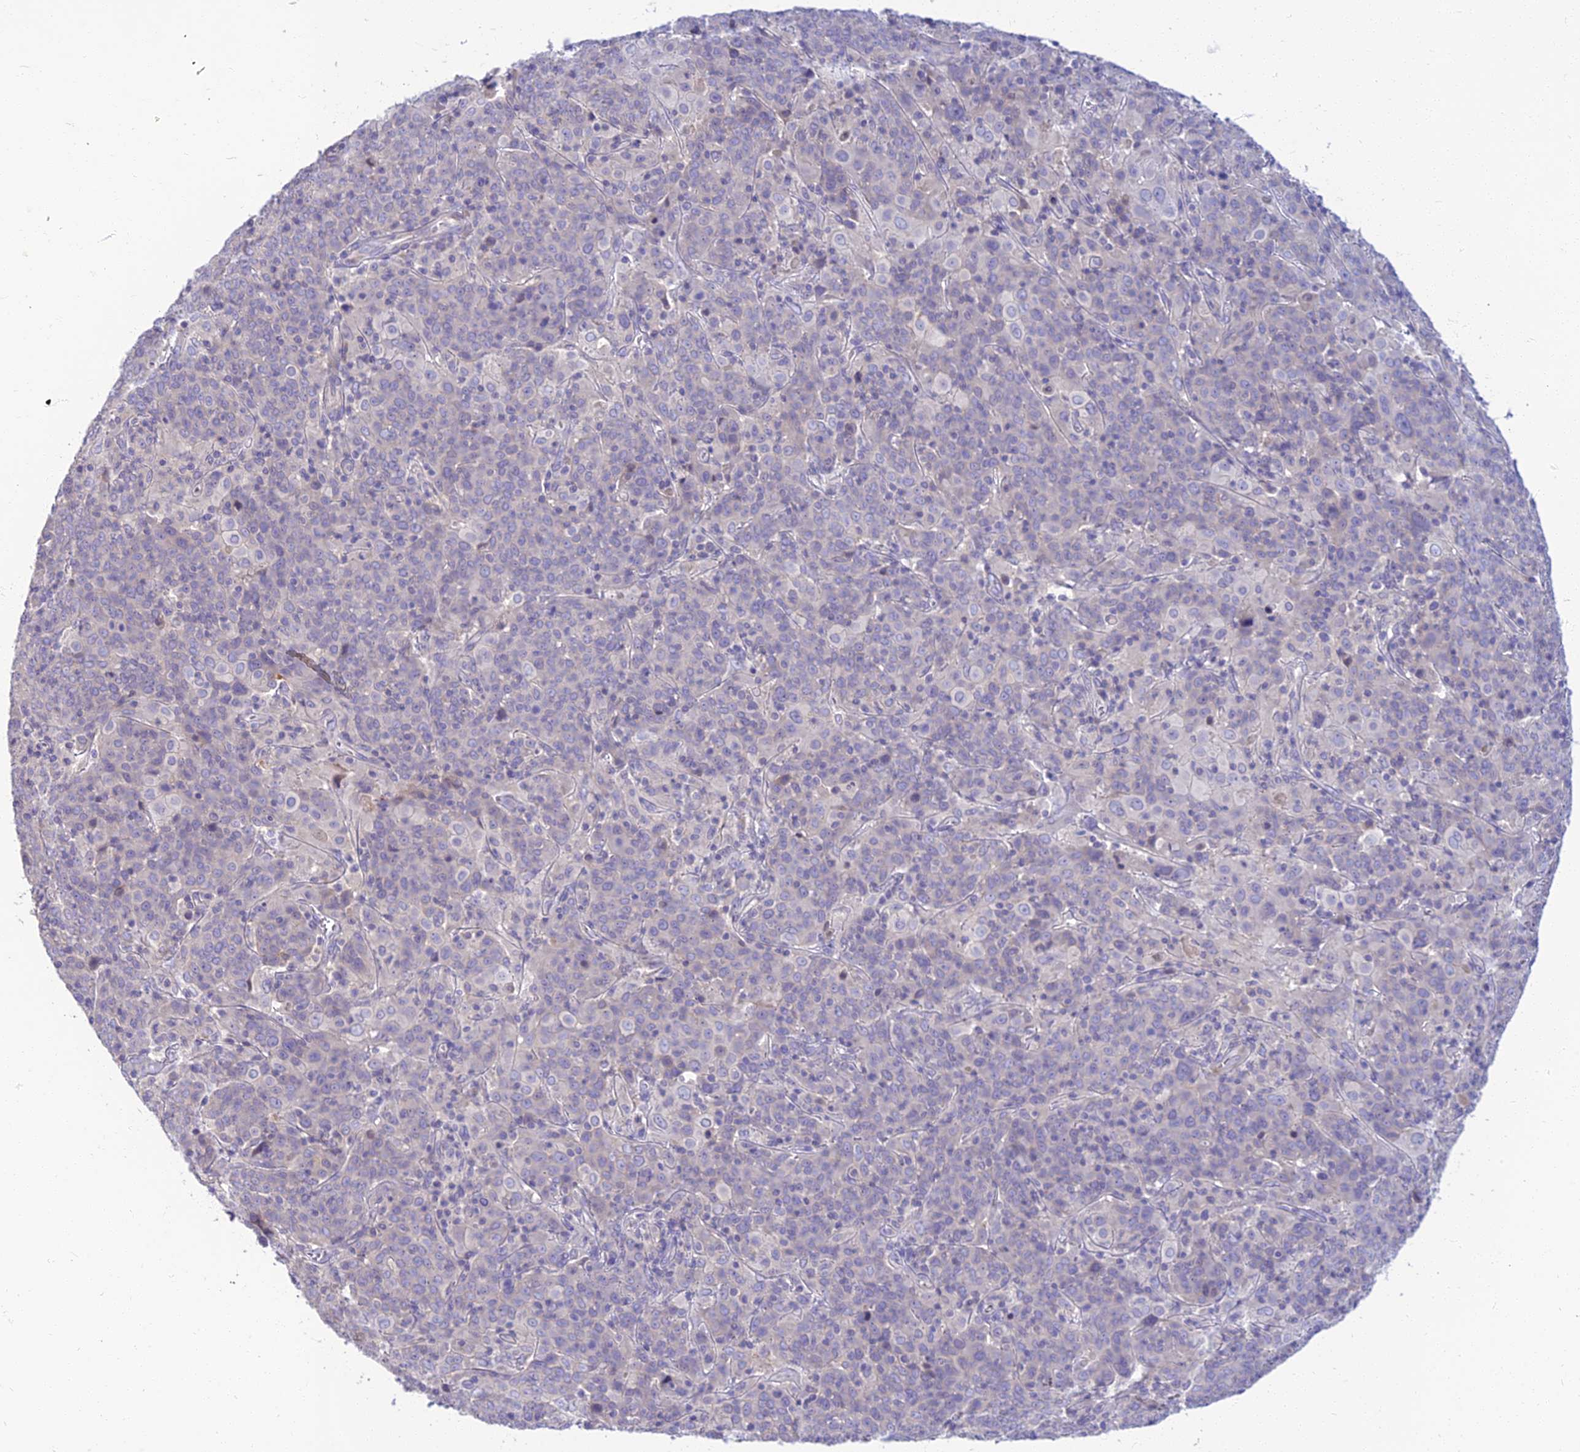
{"staining": {"intensity": "negative", "quantity": "none", "location": "none"}, "tissue": "cervical cancer", "cell_type": "Tumor cells", "image_type": "cancer", "snomed": [{"axis": "morphology", "description": "Squamous cell carcinoma, NOS"}, {"axis": "topography", "description": "Cervix"}], "caption": "This is an immunohistochemistry micrograph of human cervical cancer. There is no staining in tumor cells.", "gene": "CLIP4", "patient": {"sex": "female", "age": 67}}